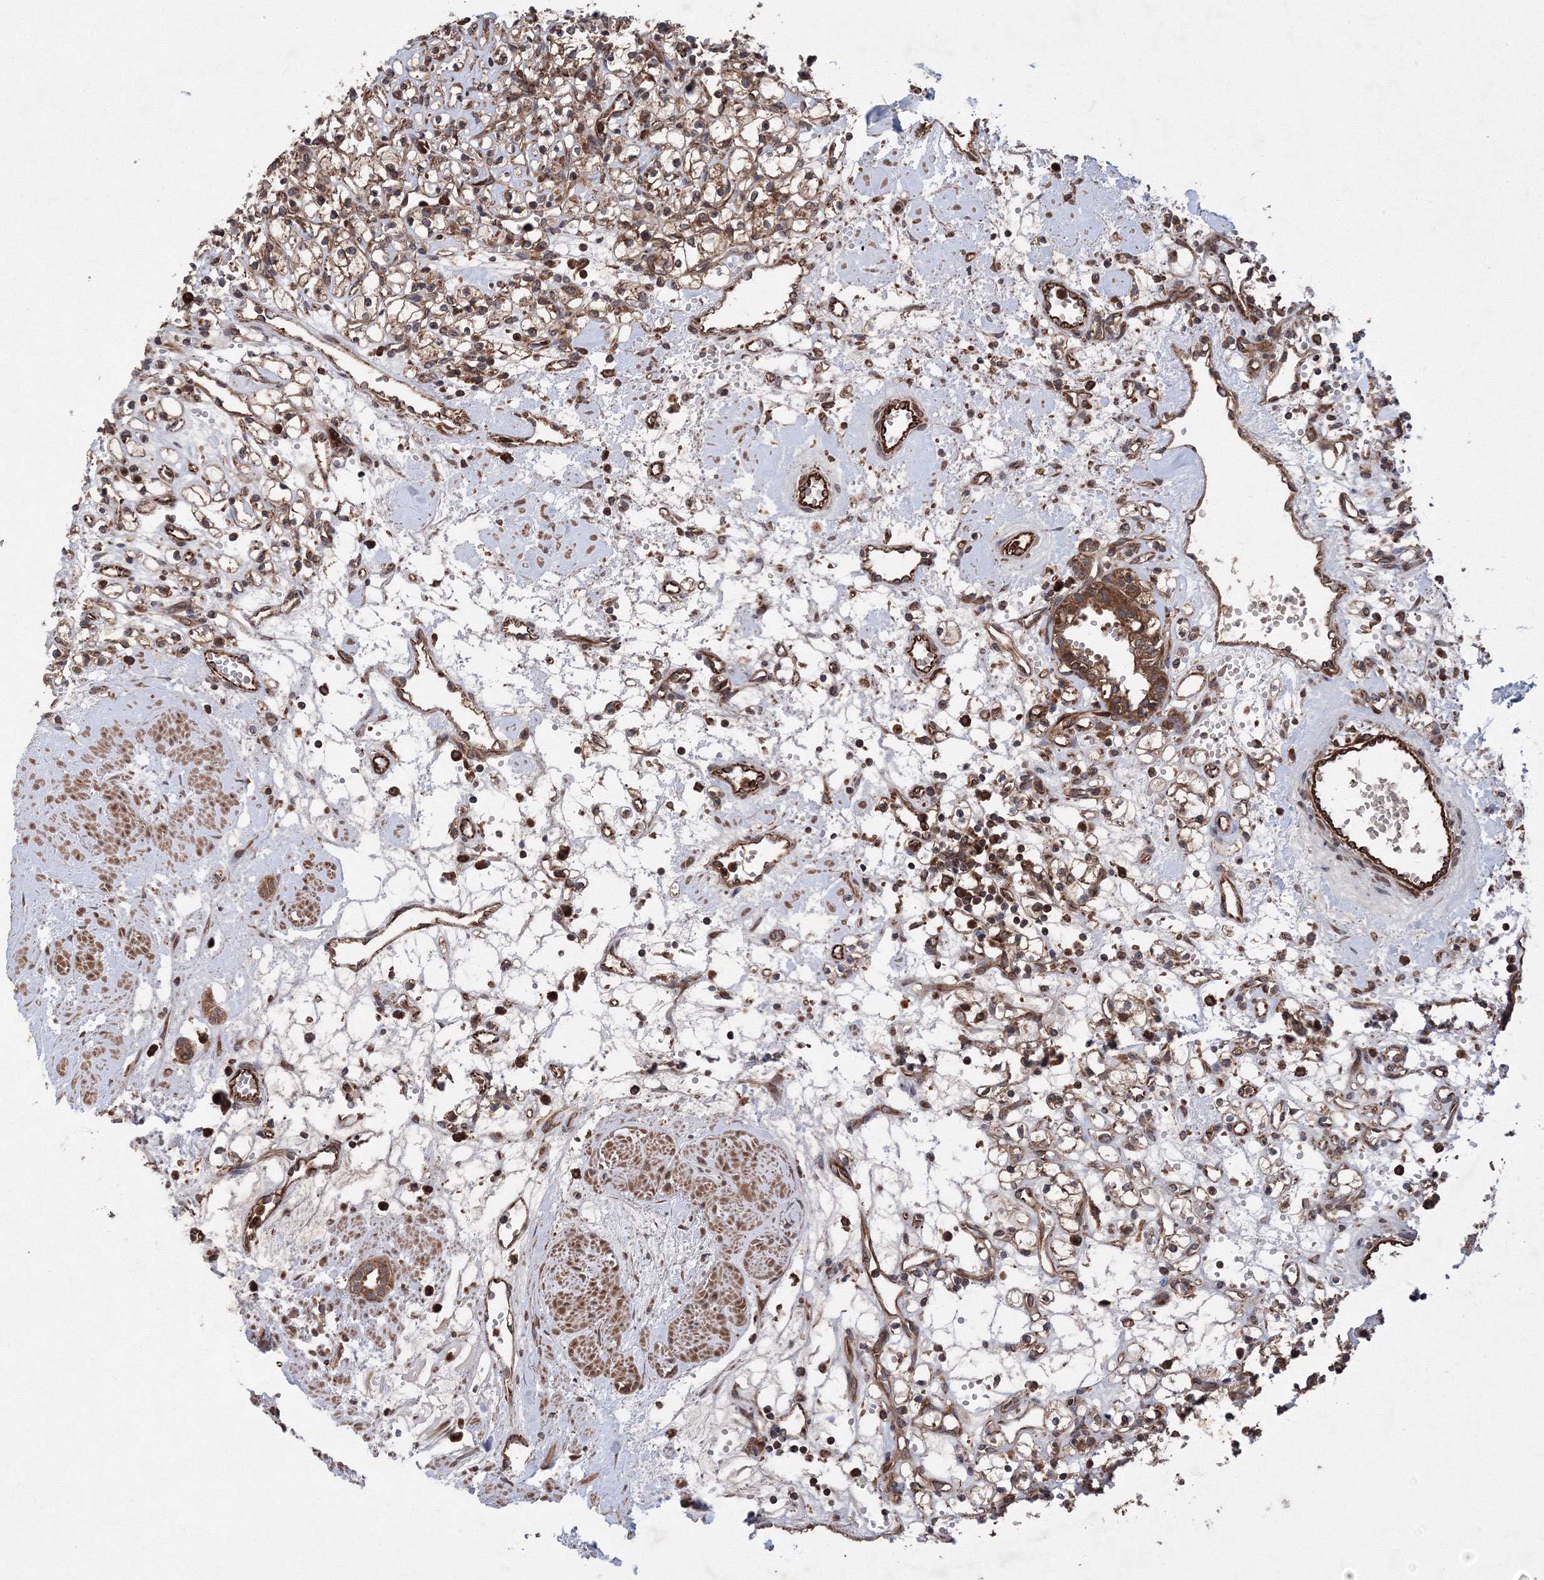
{"staining": {"intensity": "moderate", "quantity": ">75%", "location": "cytoplasmic/membranous"}, "tissue": "renal cancer", "cell_type": "Tumor cells", "image_type": "cancer", "snomed": [{"axis": "morphology", "description": "Adenocarcinoma, NOS"}, {"axis": "topography", "description": "Kidney"}], "caption": "Protein expression analysis of adenocarcinoma (renal) demonstrates moderate cytoplasmic/membranous staining in approximately >75% of tumor cells.", "gene": "ATG3", "patient": {"sex": "female", "age": 59}}